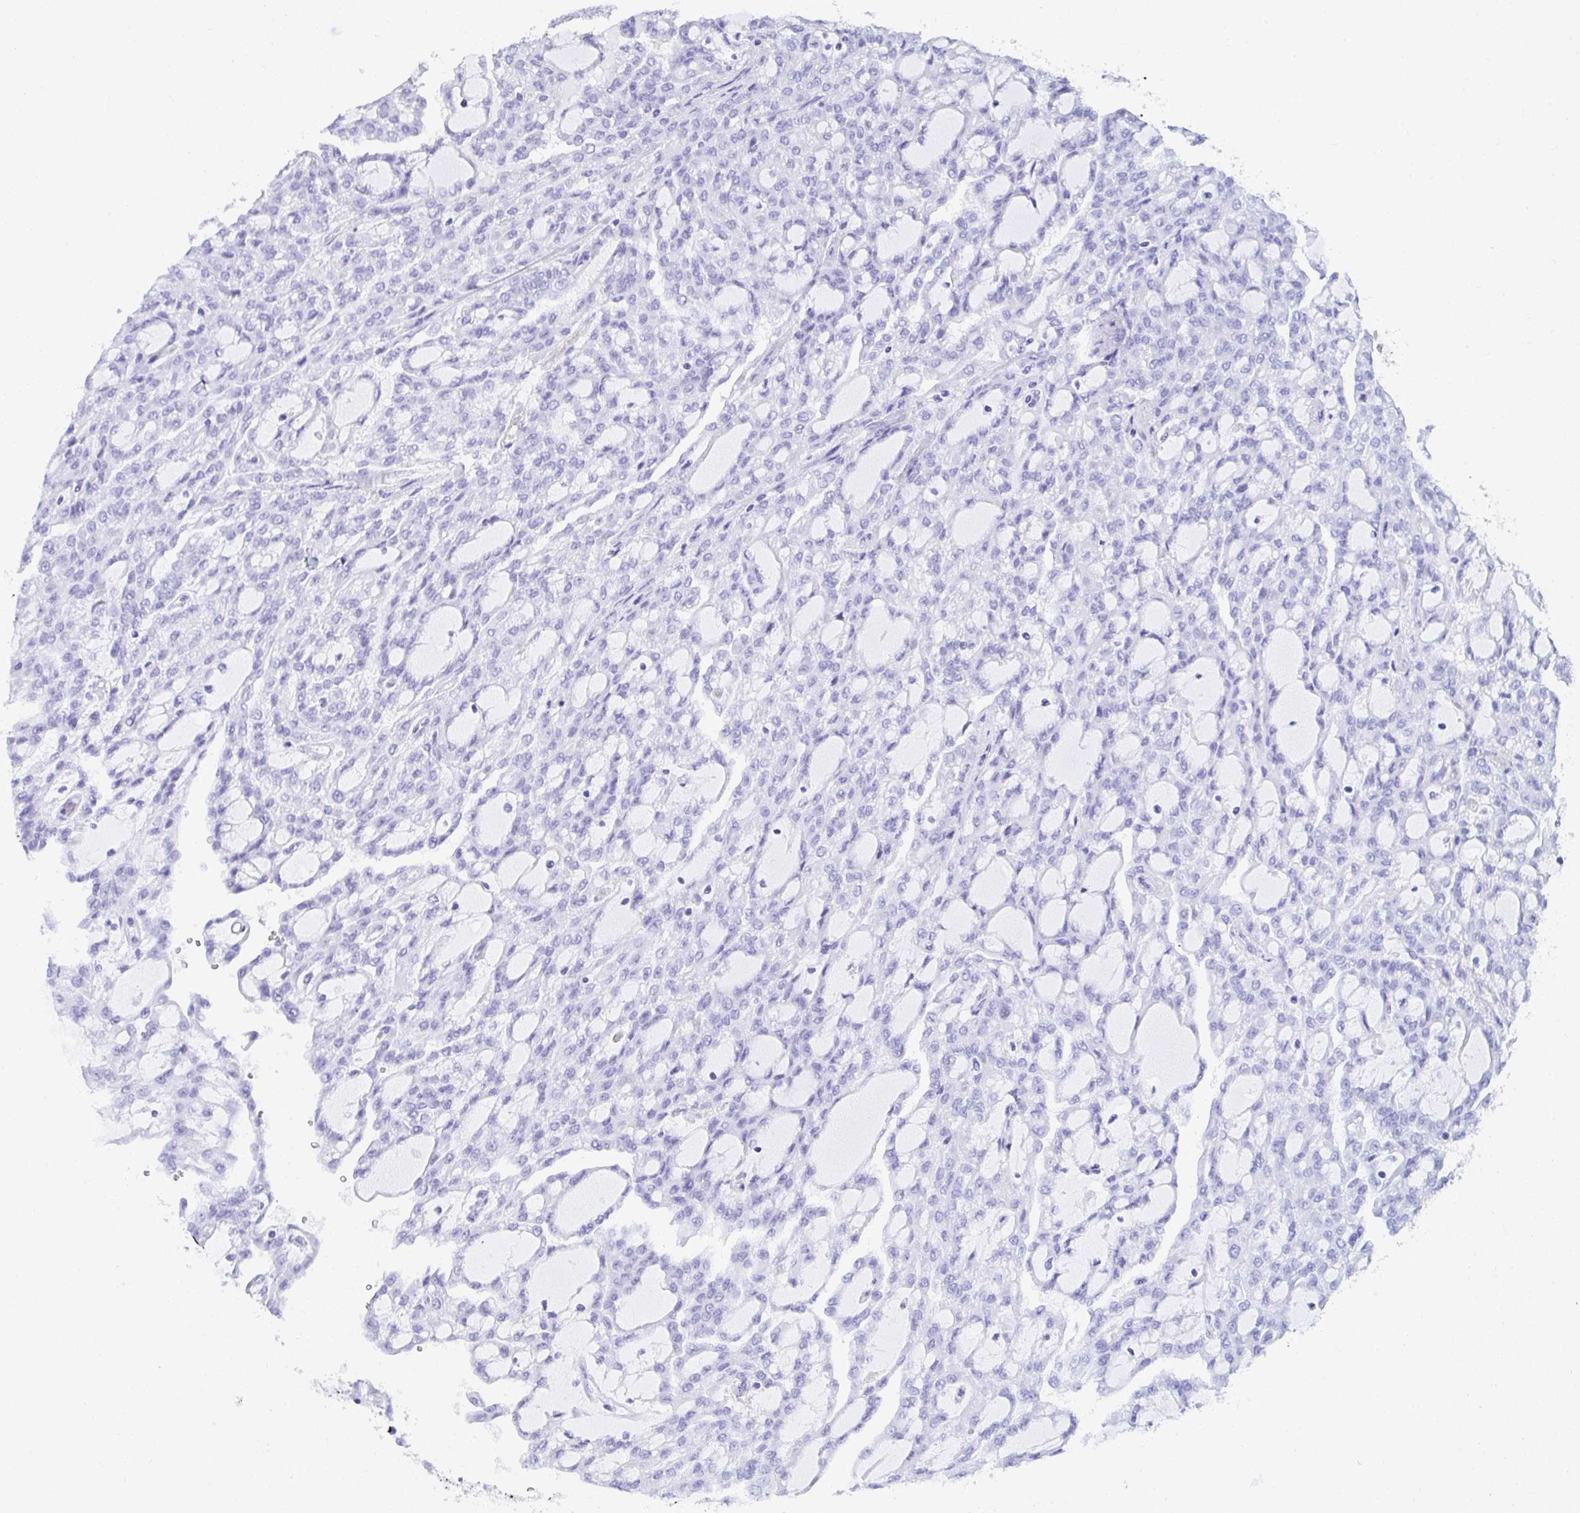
{"staining": {"intensity": "negative", "quantity": "none", "location": "none"}, "tissue": "renal cancer", "cell_type": "Tumor cells", "image_type": "cancer", "snomed": [{"axis": "morphology", "description": "Adenocarcinoma, NOS"}, {"axis": "topography", "description": "Kidney"}], "caption": "Renal cancer was stained to show a protein in brown. There is no significant staining in tumor cells.", "gene": "MROH2B", "patient": {"sex": "male", "age": 63}}